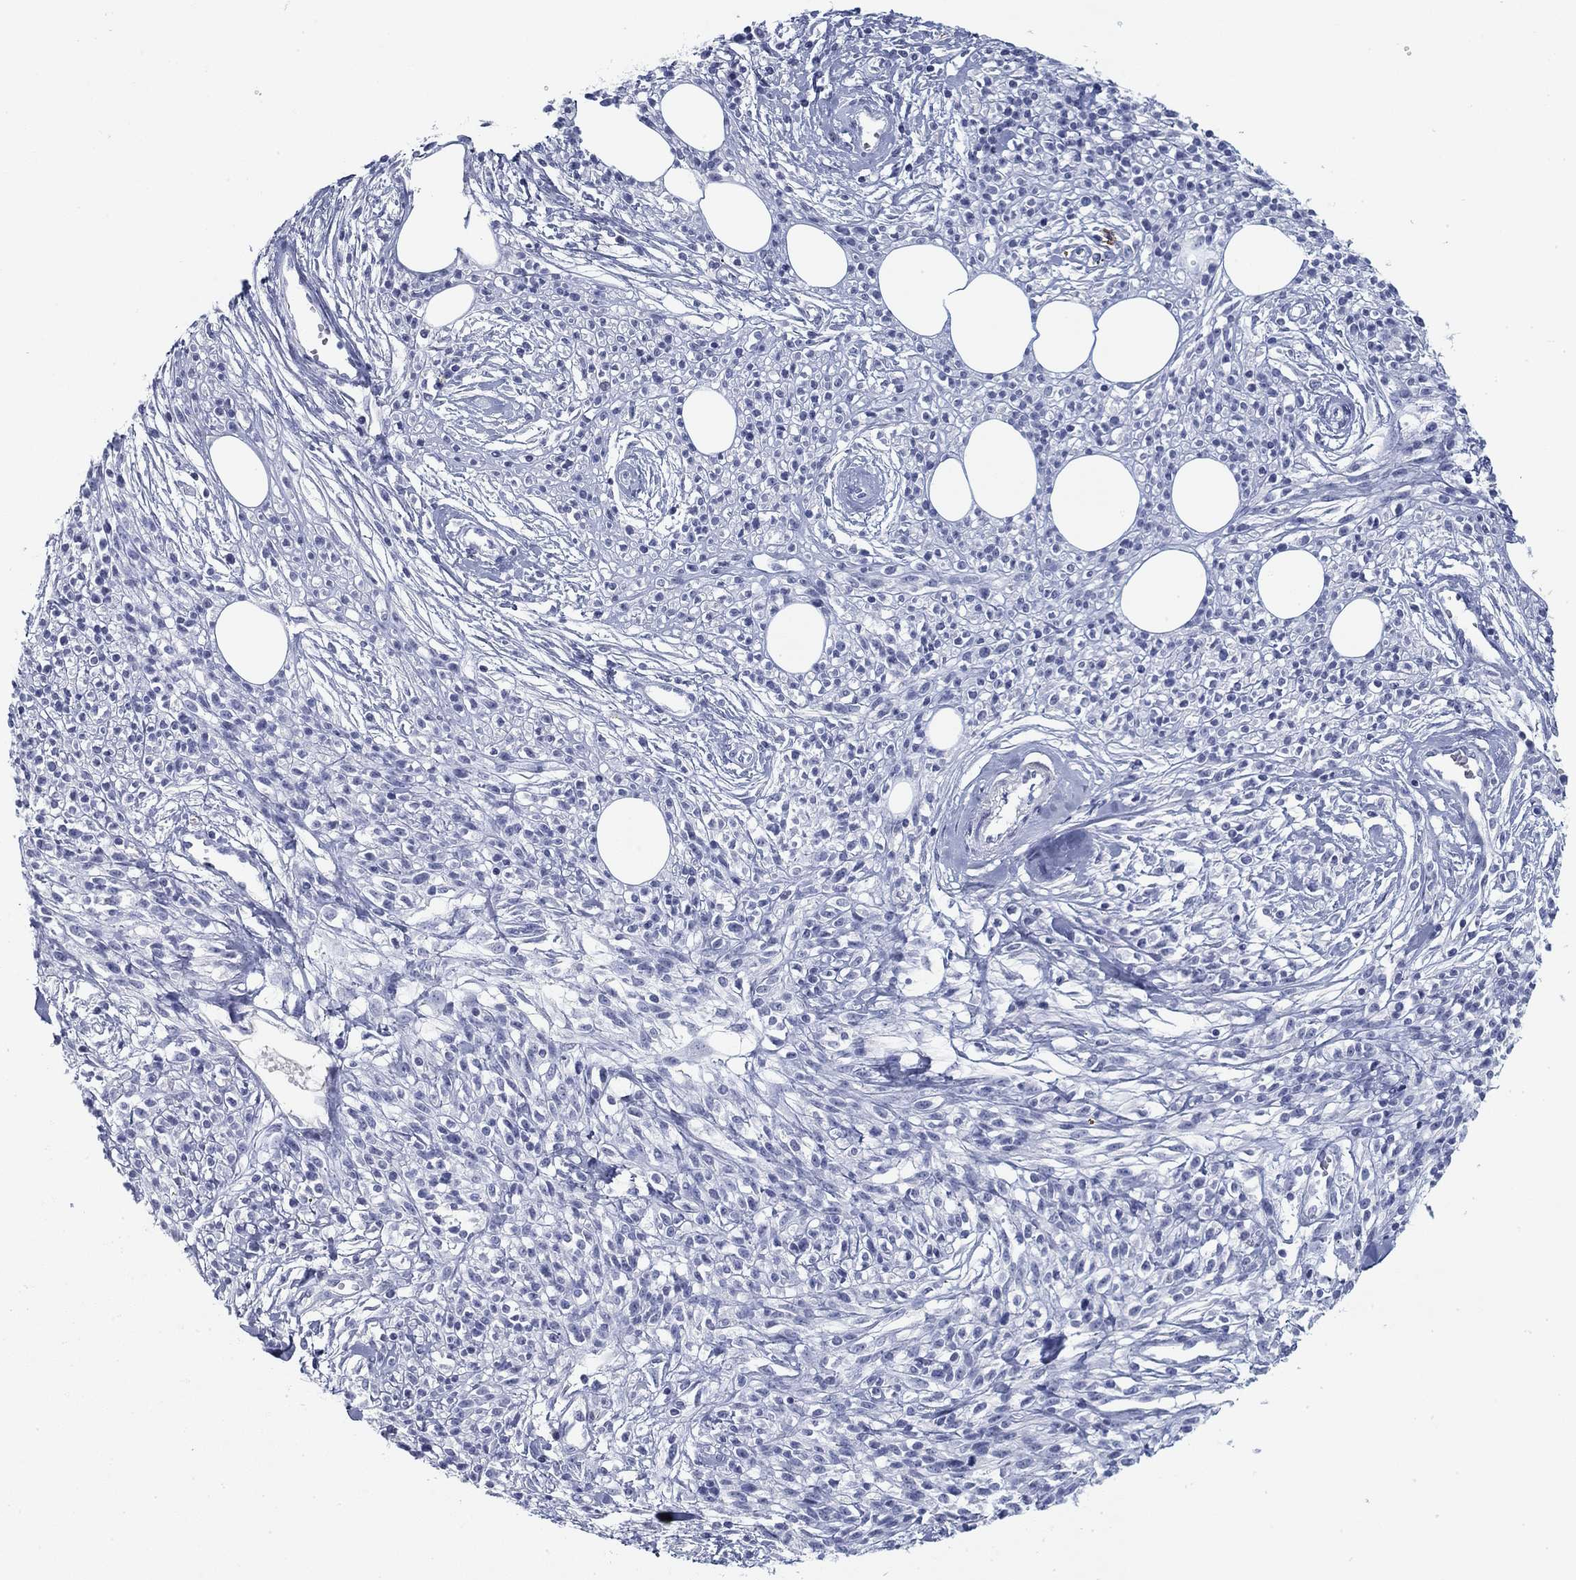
{"staining": {"intensity": "negative", "quantity": "none", "location": "none"}, "tissue": "melanoma", "cell_type": "Tumor cells", "image_type": "cancer", "snomed": [{"axis": "morphology", "description": "Malignant melanoma, NOS"}, {"axis": "topography", "description": "Skin"}, {"axis": "topography", "description": "Skin of trunk"}], "caption": "The immunohistochemistry photomicrograph has no significant staining in tumor cells of malignant melanoma tissue.", "gene": "CD79B", "patient": {"sex": "male", "age": 74}}